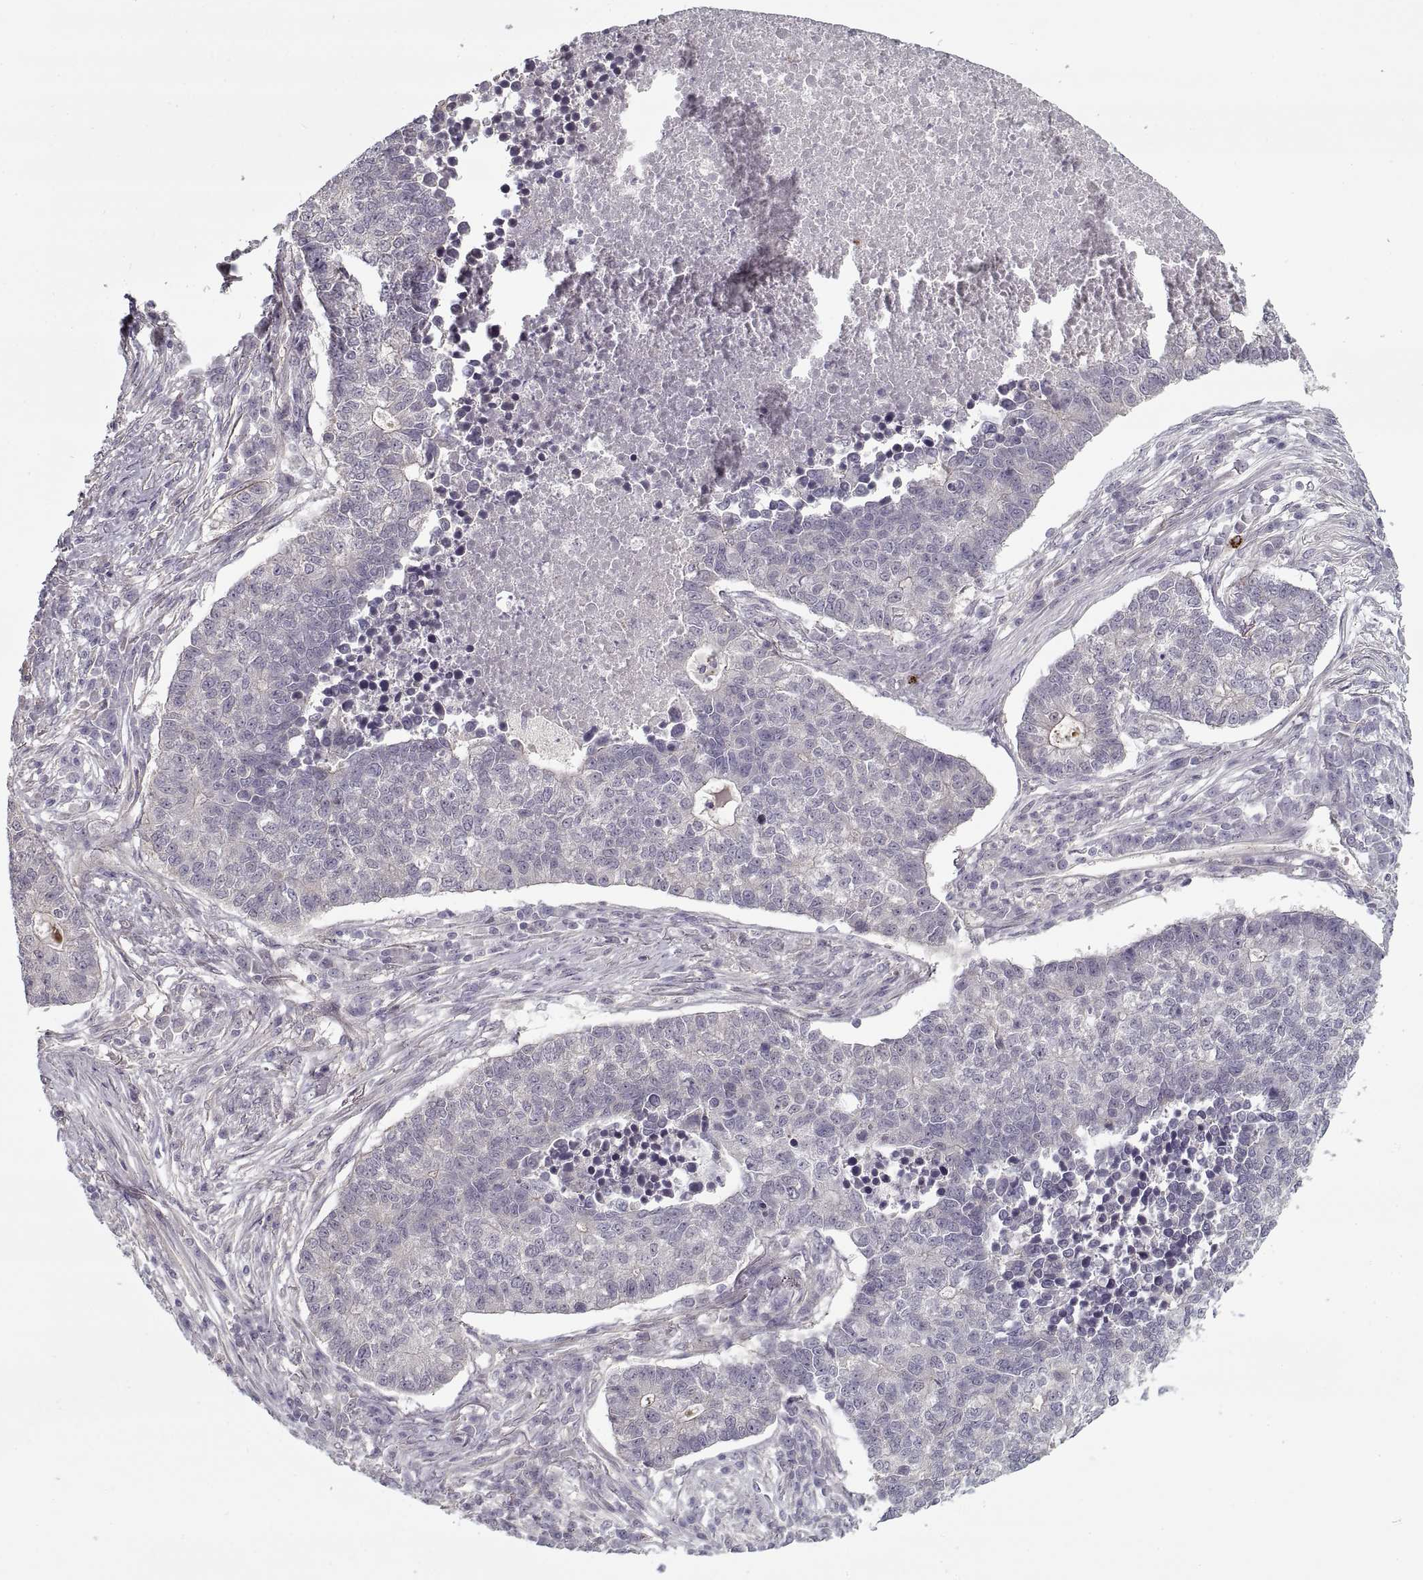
{"staining": {"intensity": "negative", "quantity": "none", "location": "none"}, "tissue": "lung cancer", "cell_type": "Tumor cells", "image_type": "cancer", "snomed": [{"axis": "morphology", "description": "Adenocarcinoma, NOS"}, {"axis": "topography", "description": "Lung"}], "caption": "High magnification brightfield microscopy of adenocarcinoma (lung) stained with DAB (3,3'-diaminobenzidine) (brown) and counterstained with hematoxylin (blue): tumor cells show no significant expression.", "gene": "LAMB2", "patient": {"sex": "male", "age": 57}}